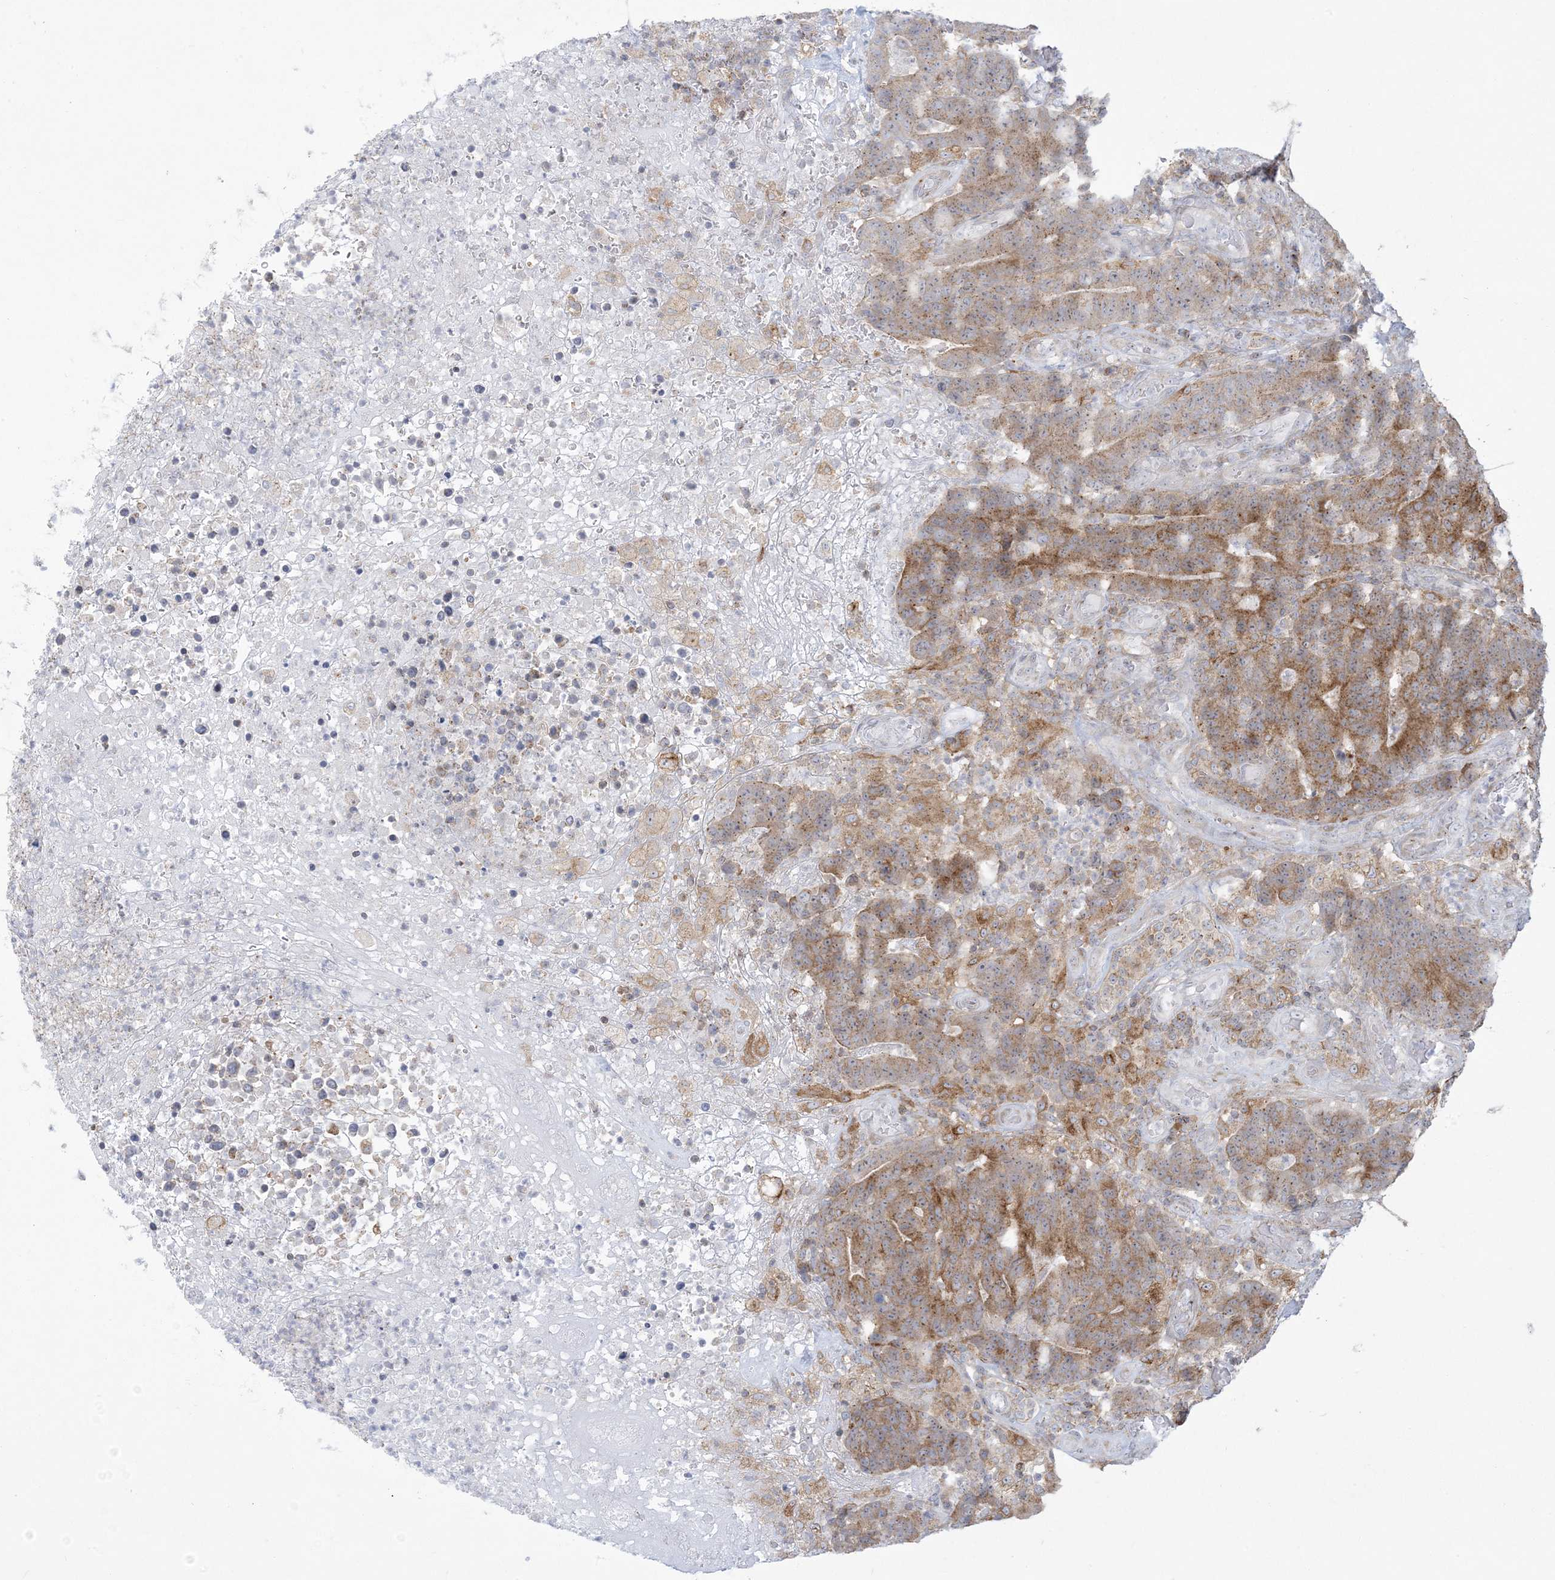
{"staining": {"intensity": "moderate", "quantity": ">75%", "location": "cytoplasmic/membranous"}, "tissue": "colorectal cancer", "cell_type": "Tumor cells", "image_type": "cancer", "snomed": [{"axis": "morphology", "description": "Normal tissue, NOS"}, {"axis": "morphology", "description": "Adenocarcinoma, NOS"}, {"axis": "topography", "description": "Colon"}], "caption": "Tumor cells reveal medium levels of moderate cytoplasmic/membranous expression in approximately >75% of cells in colorectal cancer.", "gene": "SLAMF9", "patient": {"sex": "female", "age": 75}}